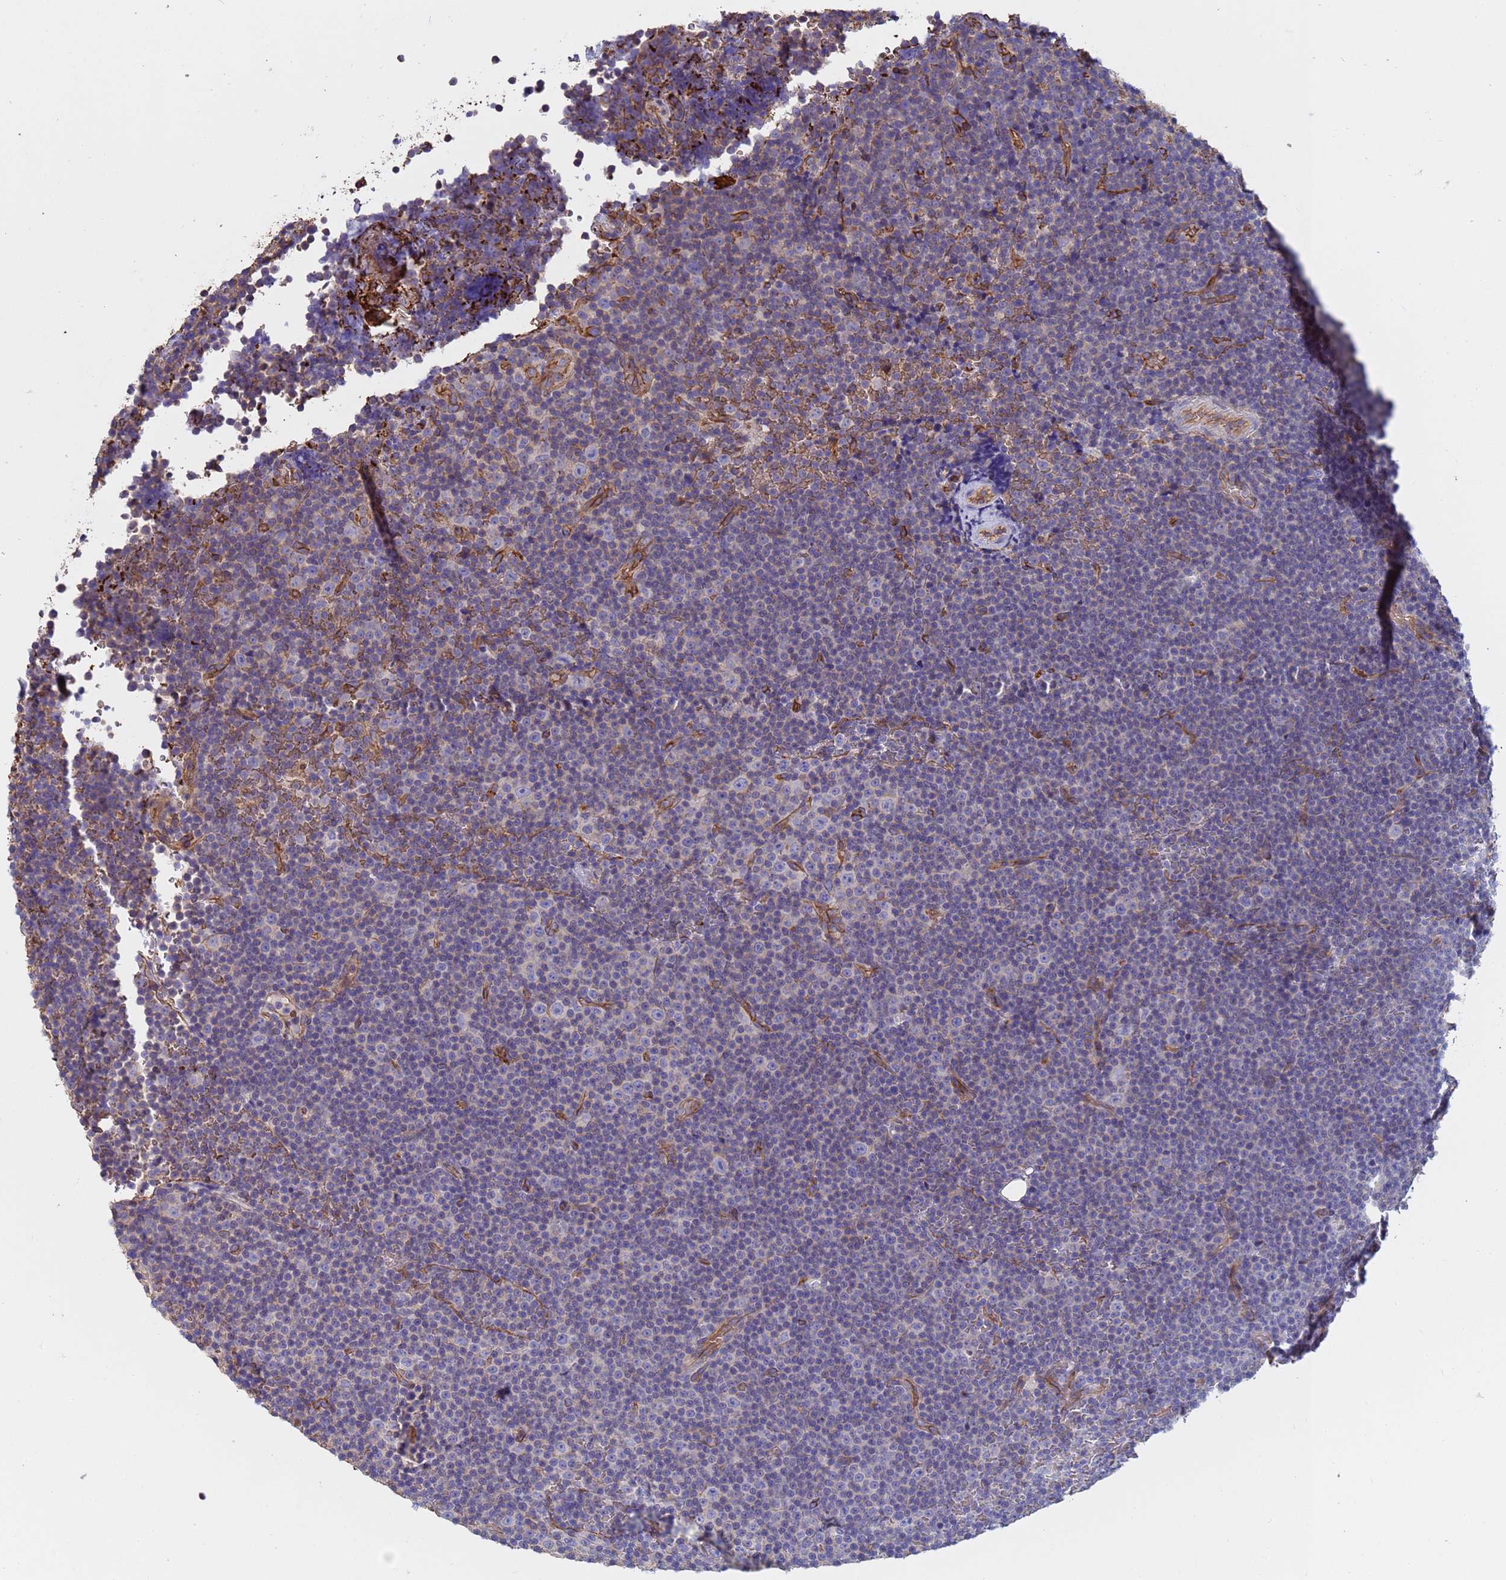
{"staining": {"intensity": "negative", "quantity": "none", "location": "none"}, "tissue": "lymphoma", "cell_type": "Tumor cells", "image_type": "cancer", "snomed": [{"axis": "morphology", "description": "Malignant lymphoma, non-Hodgkin's type, Low grade"}, {"axis": "topography", "description": "Lymph node"}], "caption": "Immunohistochemical staining of malignant lymphoma, non-Hodgkin's type (low-grade) shows no significant expression in tumor cells. Brightfield microscopy of IHC stained with DAB (3,3'-diaminobenzidine) (brown) and hematoxylin (blue), captured at high magnification.", "gene": "ZNF248", "patient": {"sex": "female", "age": 67}}